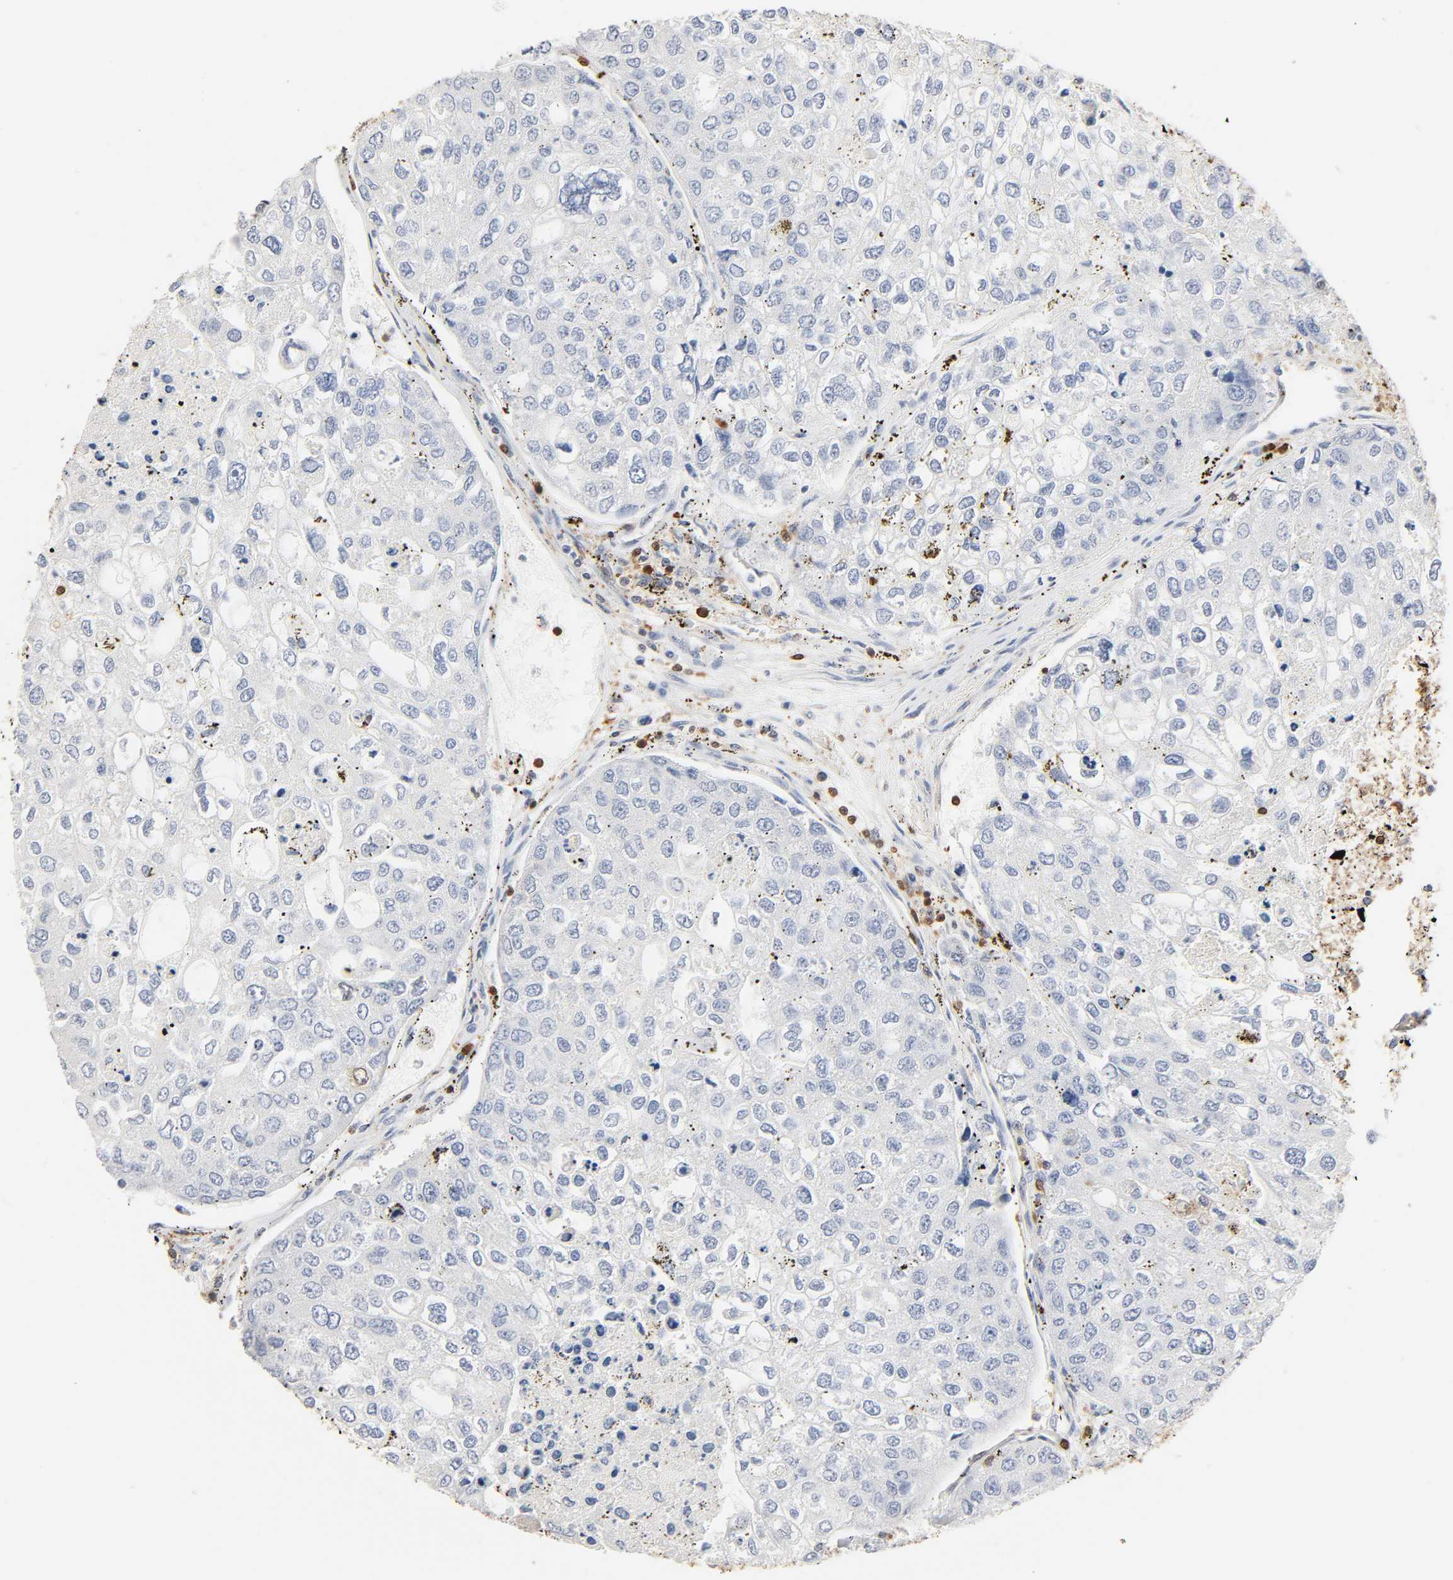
{"staining": {"intensity": "negative", "quantity": "none", "location": "none"}, "tissue": "urothelial cancer", "cell_type": "Tumor cells", "image_type": "cancer", "snomed": [{"axis": "morphology", "description": "Urothelial carcinoma, High grade"}, {"axis": "topography", "description": "Lymph node"}, {"axis": "topography", "description": "Urinary bladder"}], "caption": "A high-resolution image shows IHC staining of urothelial cancer, which reveals no significant staining in tumor cells. Brightfield microscopy of immunohistochemistry (IHC) stained with DAB (3,3'-diaminobenzidine) (brown) and hematoxylin (blue), captured at high magnification.", "gene": "BIN1", "patient": {"sex": "male", "age": 51}}